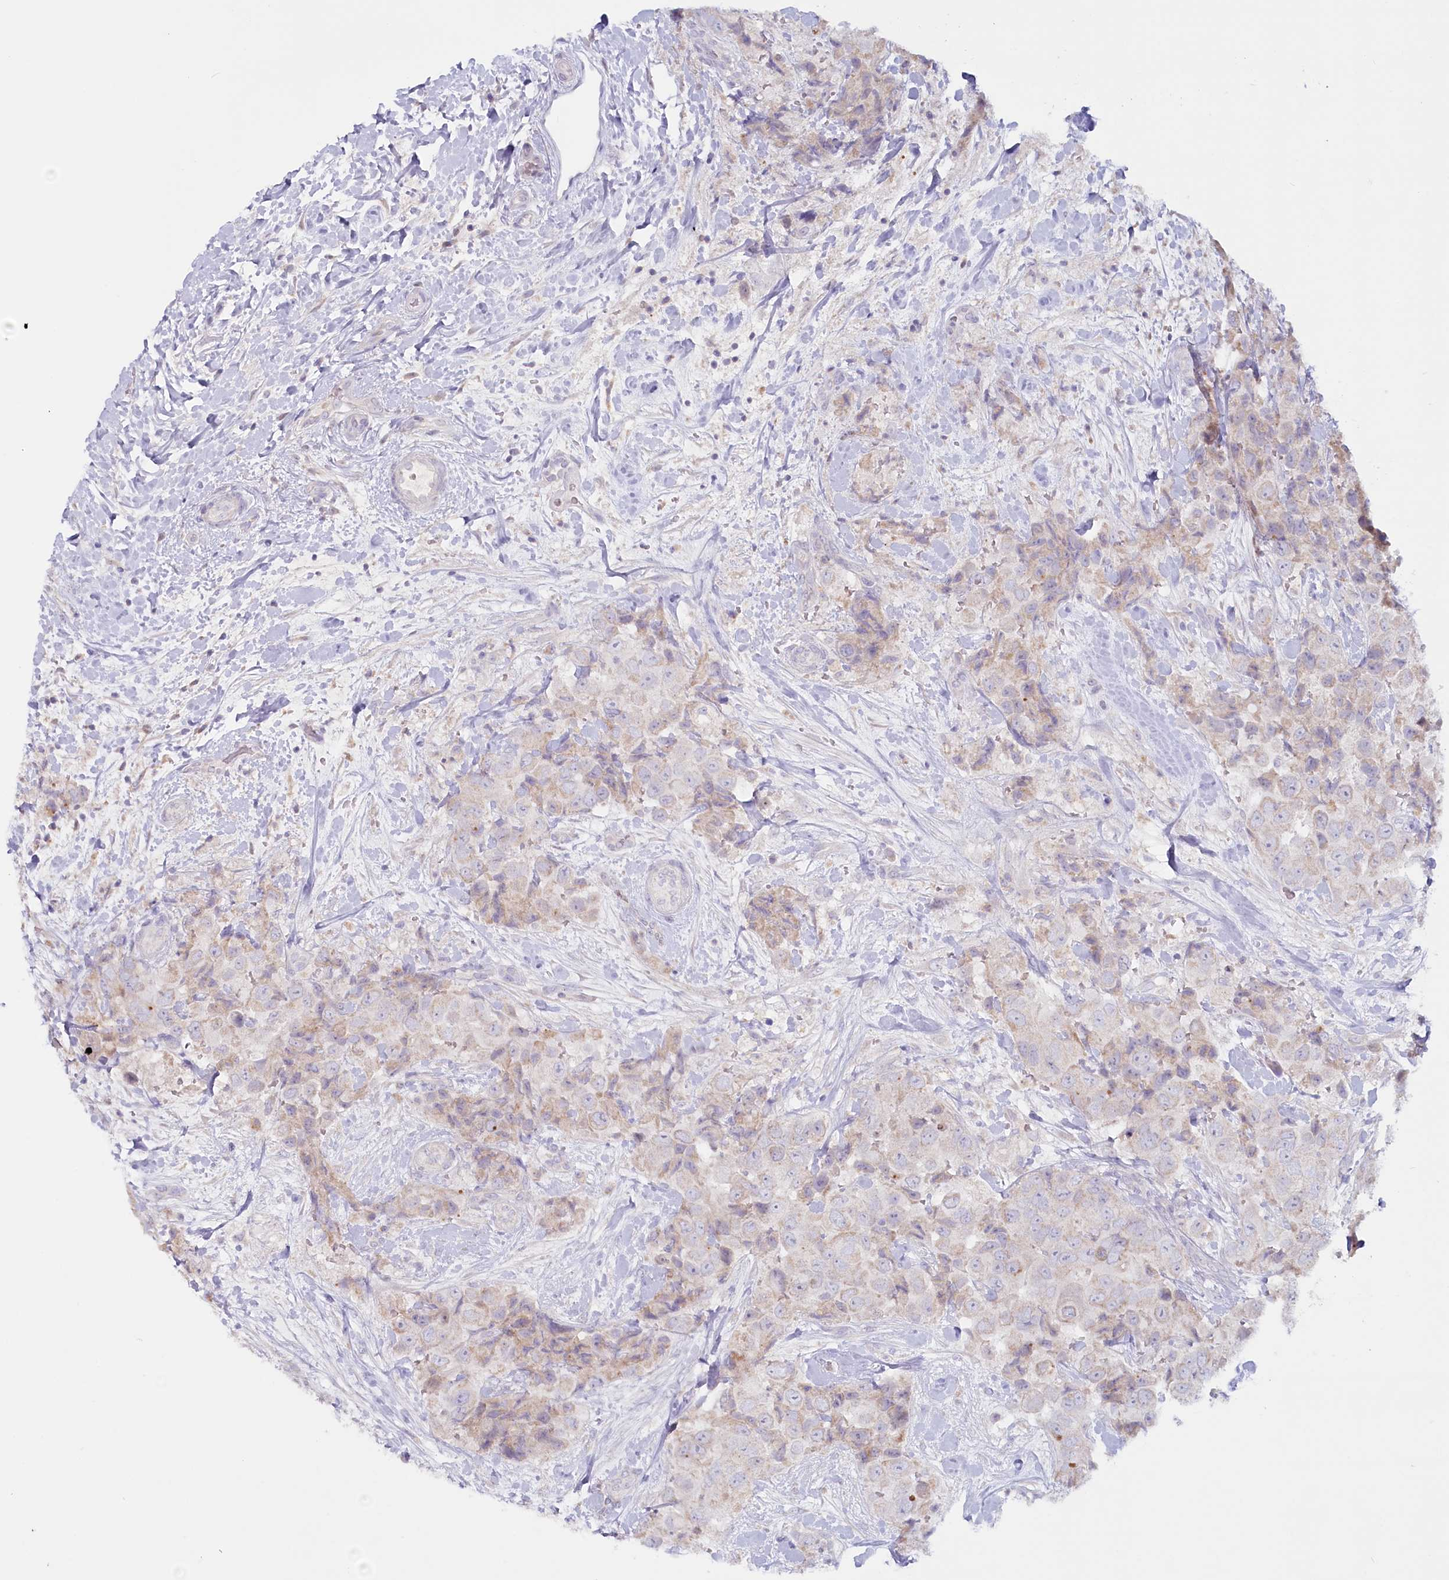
{"staining": {"intensity": "weak", "quantity": "25%-75%", "location": "cytoplasmic/membranous"}, "tissue": "breast cancer", "cell_type": "Tumor cells", "image_type": "cancer", "snomed": [{"axis": "morphology", "description": "Duct carcinoma"}, {"axis": "topography", "description": "Breast"}], "caption": "Protein expression analysis of infiltrating ductal carcinoma (breast) displays weak cytoplasmic/membranous positivity in approximately 25%-75% of tumor cells. The staining was performed using DAB, with brown indicating positive protein expression. Nuclei are stained blue with hematoxylin.", "gene": "PSAPL1", "patient": {"sex": "female", "age": 62}}